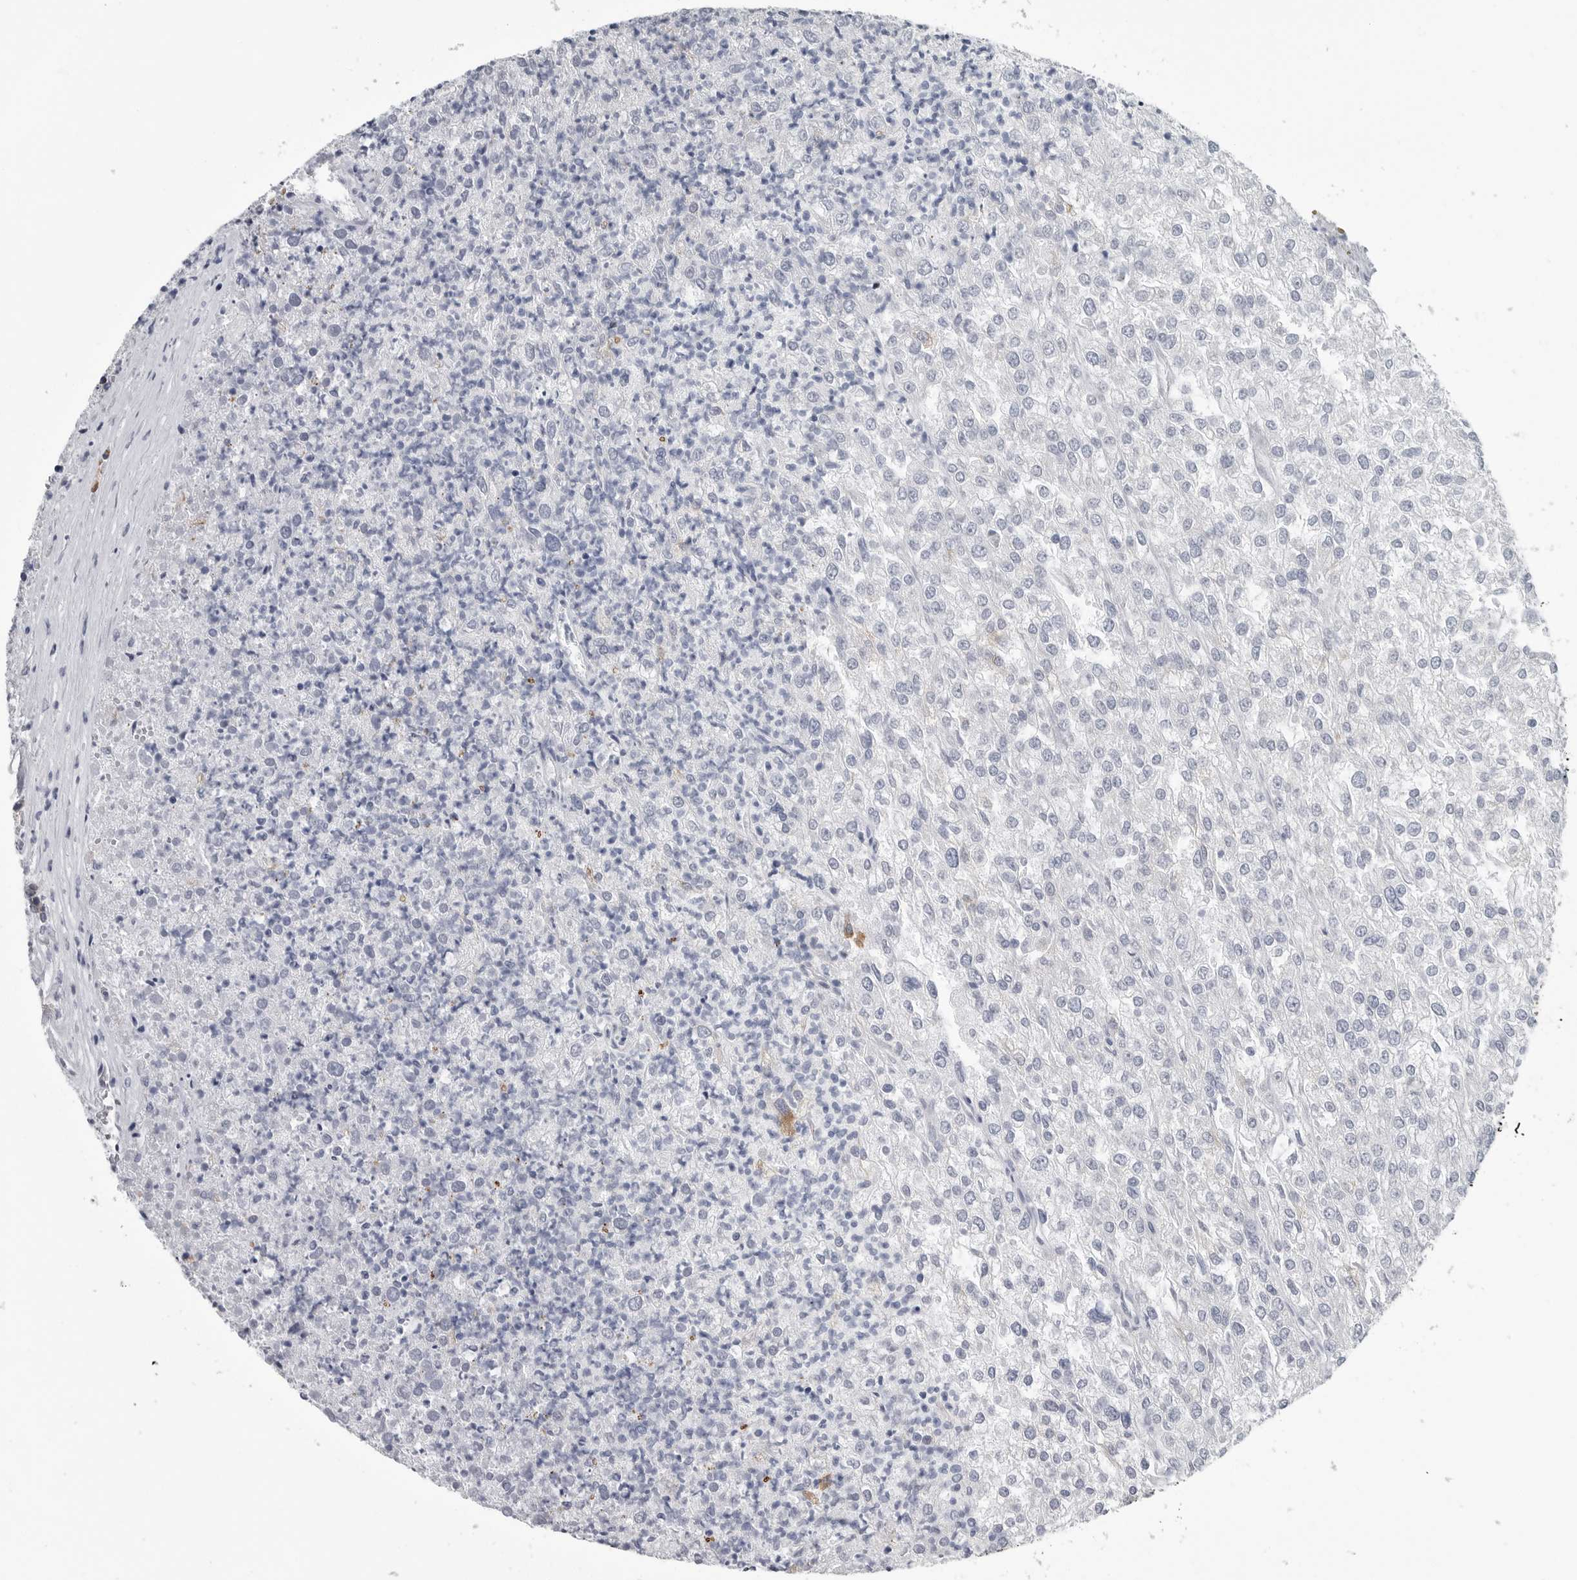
{"staining": {"intensity": "negative", "quantity": "none", "location": "none"}, "tissue": "renal cancer", "cell_type": "Tumor cells", "image_type": "cancer", "snomed": [{"axis": "morphology", "description": "Adenocarcinoma, NOS"}, {"axis": "topography", "description": "Kidney"}], "caption": "Immunohistochemistry photomicrograph of human adenocarcinoma (renal) stained for a protein (brown), which exhibits no expression in tumor cells. The staining is performed using DAB (3,3'-diaminobenzidine) brown chromogen with nuclei counter-stained in using hematoxylin.", "gene": "MYOC", "patient": {"sex": "female", "age": 54}}